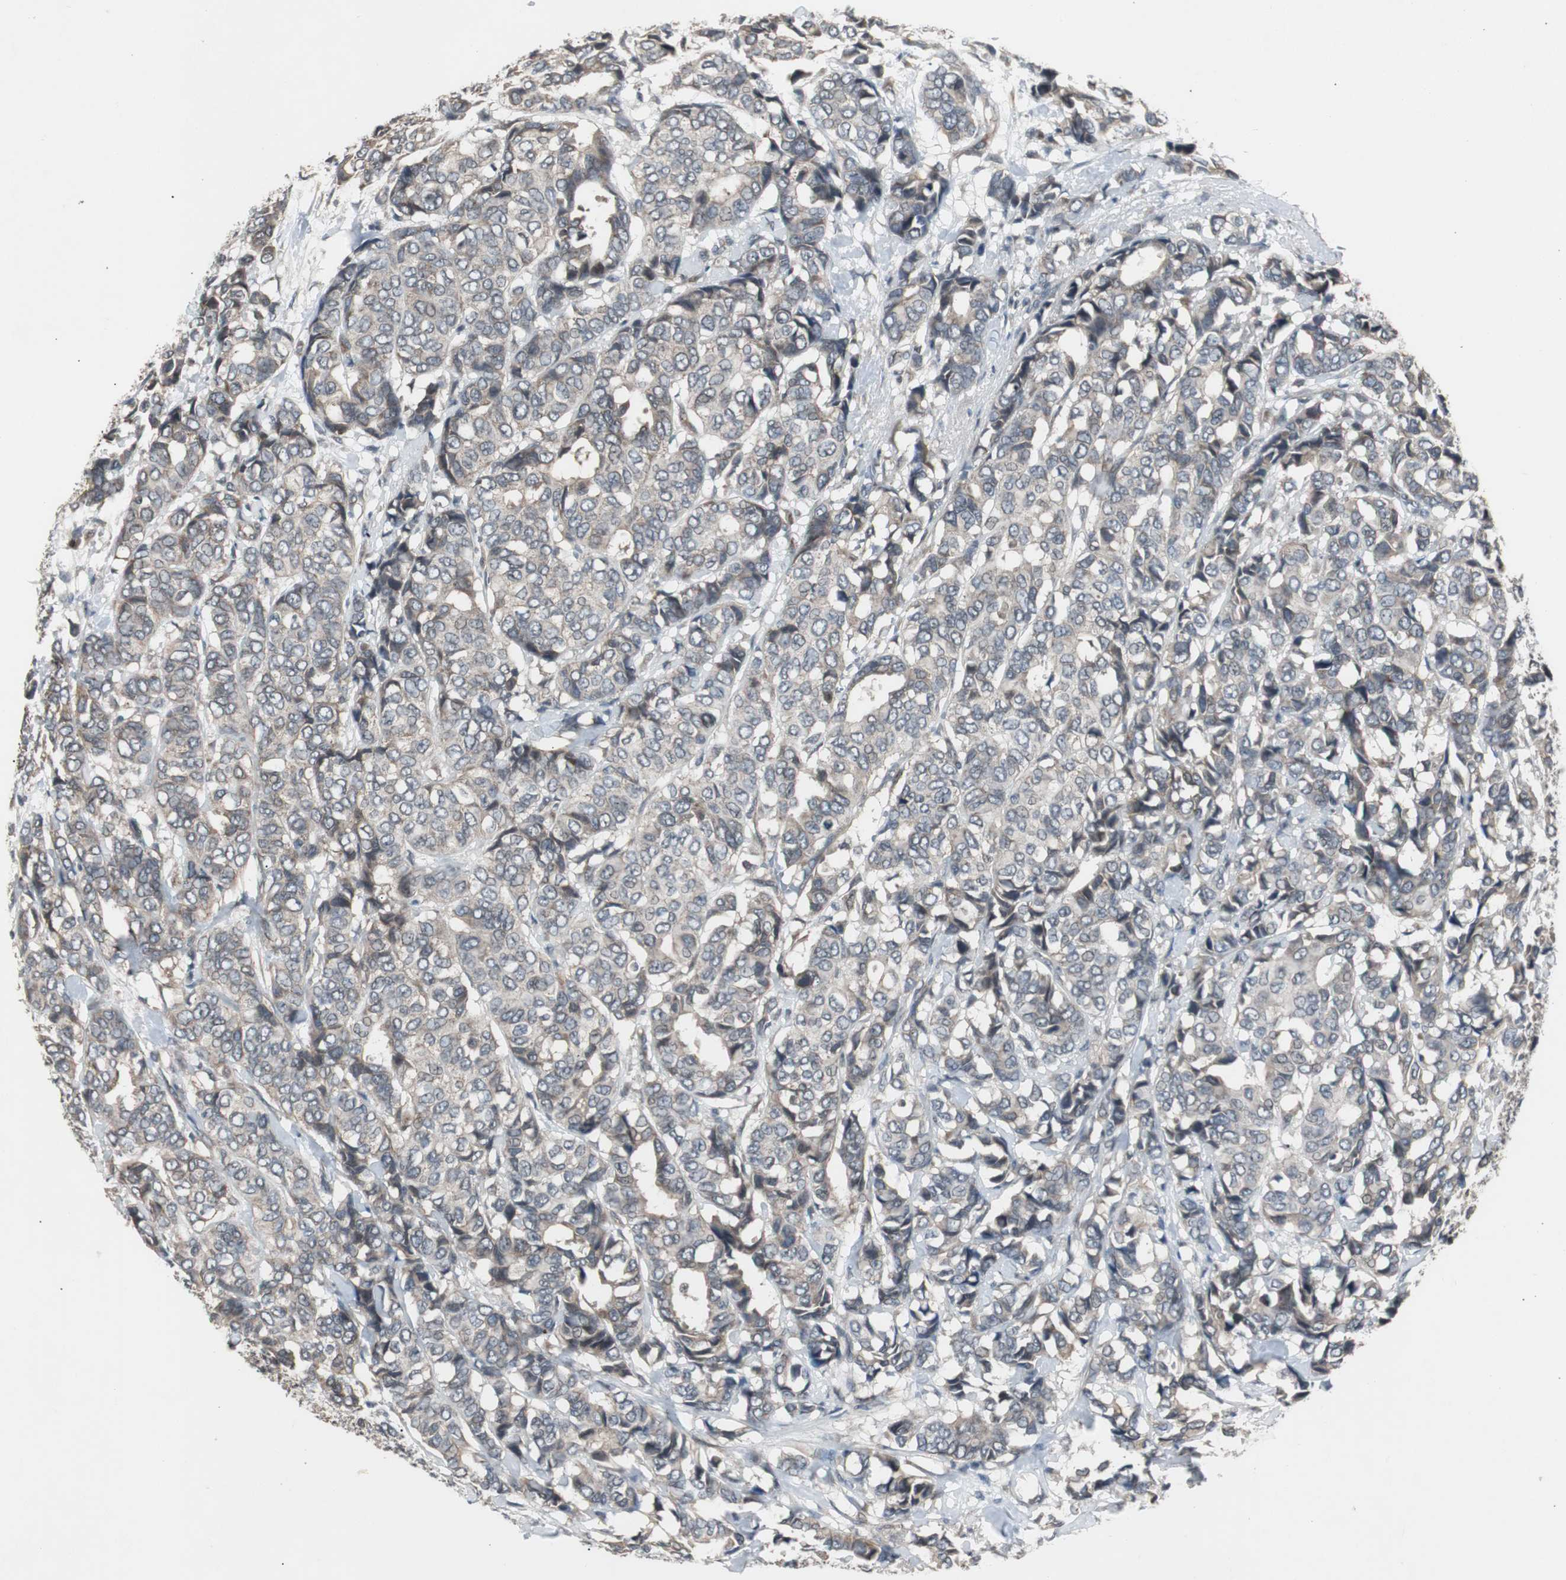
{"staining": {"intensity": "weak", "quantity": ">75%", "location": "cytoplasmic/membranous"}, "tissue": "breast cancer", "cell_type": "Tumor cells", "image_type": "cancer", "snomed": [{"axis": "morphology", "description": "Duct carcinoma"}, {"axis": "topography", "description": "Breast"}], "caption": "Human breast cancer (intraductal carcinoma) stained for a protein (brown) displays weak cytoplasmic/membranous positive staining in approximately >75% of tumor cells.", "gene": "ZMPSTE24", "patient": {"sex": "female", "age": 87}}